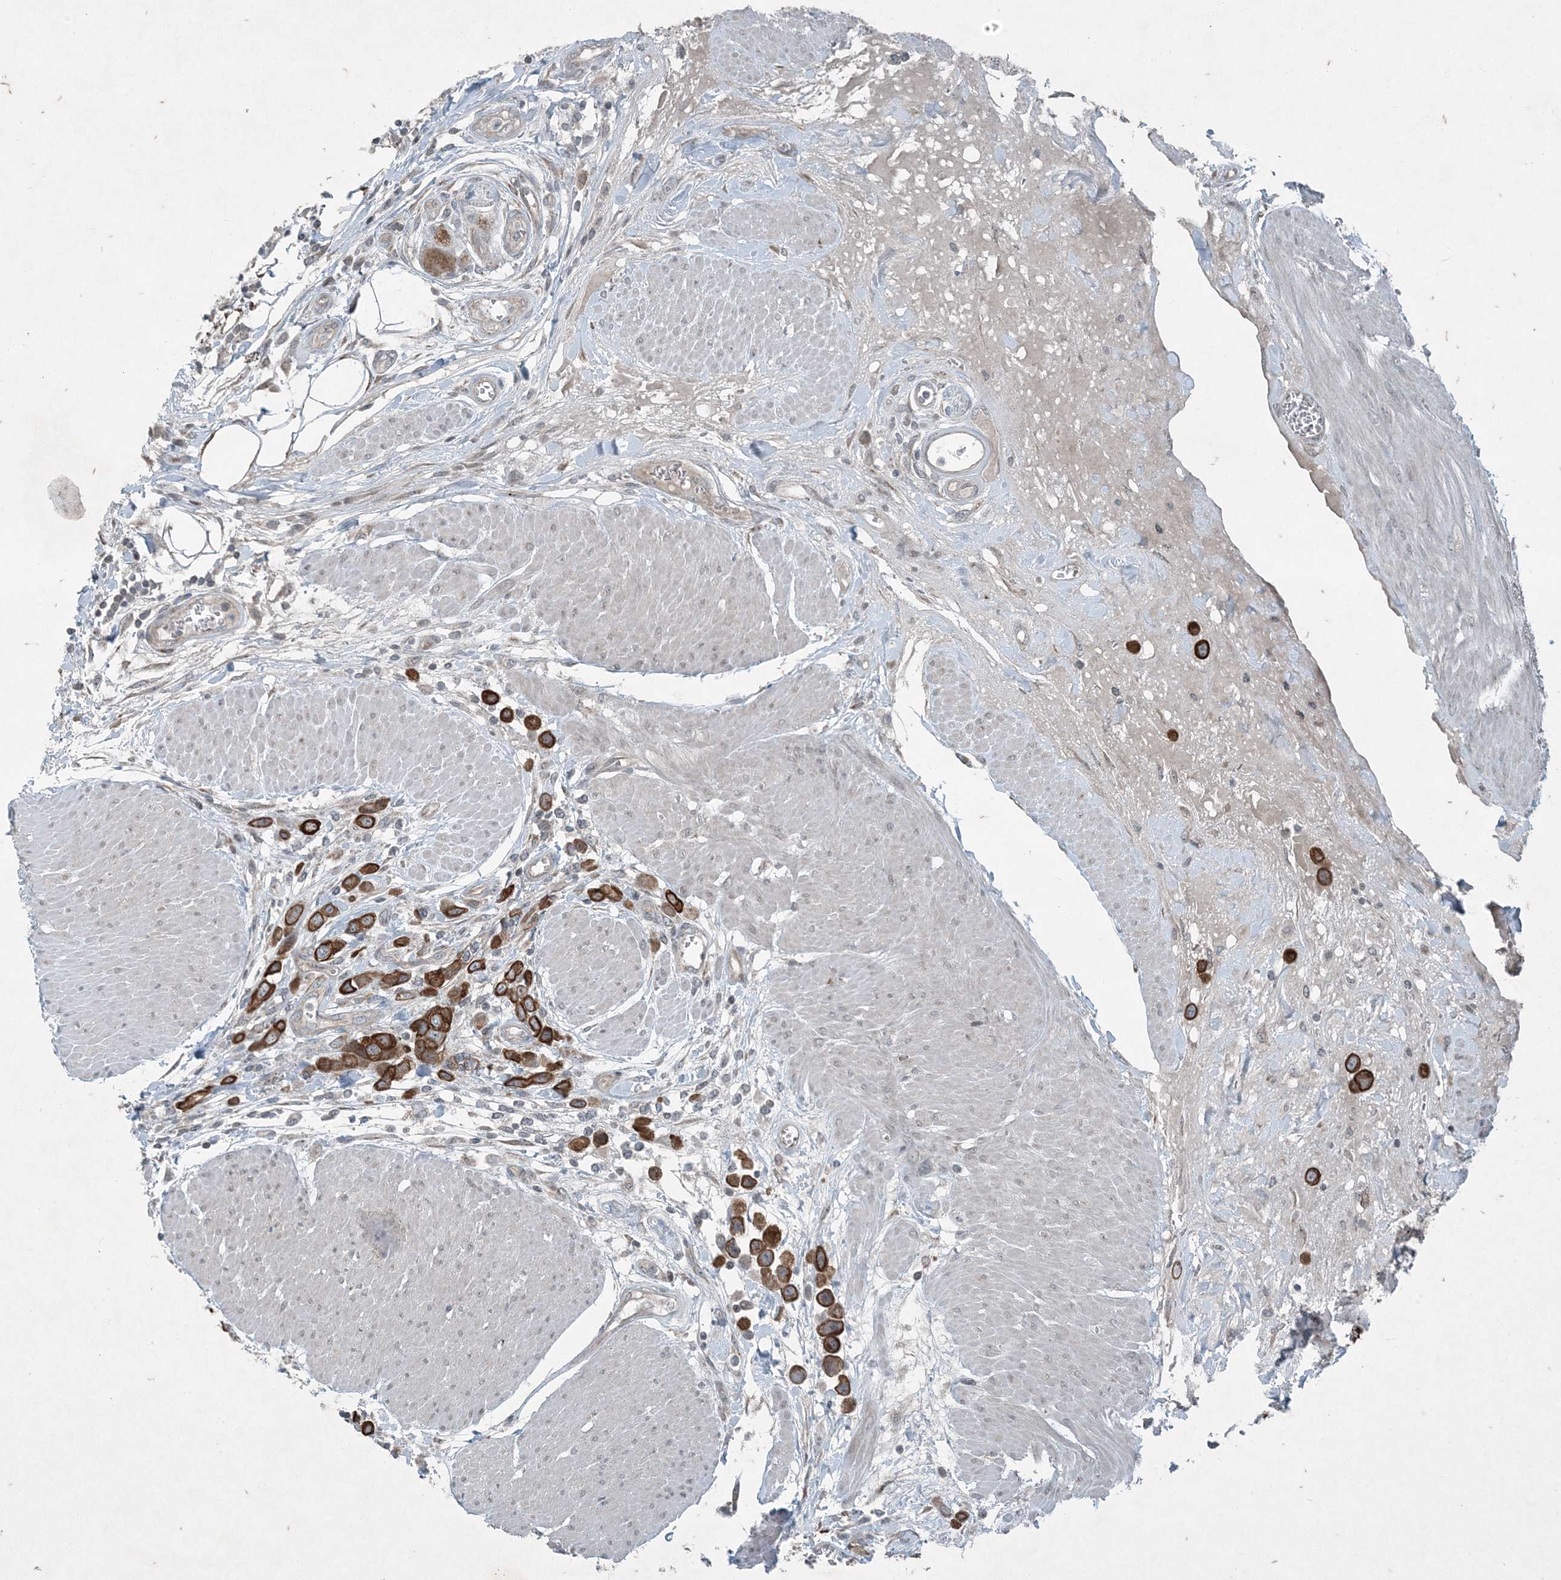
{"staining": {"intensity": "strong", "quantity": ">75%", "location": "cytoplasmic/membranous"}, "tissue": "urothelial cancer", "cell_type": "Tumor cells", "image_type": "cancer", "snomed": [{"axis": "morphology", "description": "Urothelial carcinoma, High grade"}, {"axis": "topography", "description": "Urinary bladder"}], "caption": "Immunohistochemistry image of human urothelial cancer stained for a protein (brown), which reveals high levels of strong cytoplasmic/membranous expression in about >75% of tumor cells.", "gene": "PC", "patient": {"sex": "male", "age": 50}}